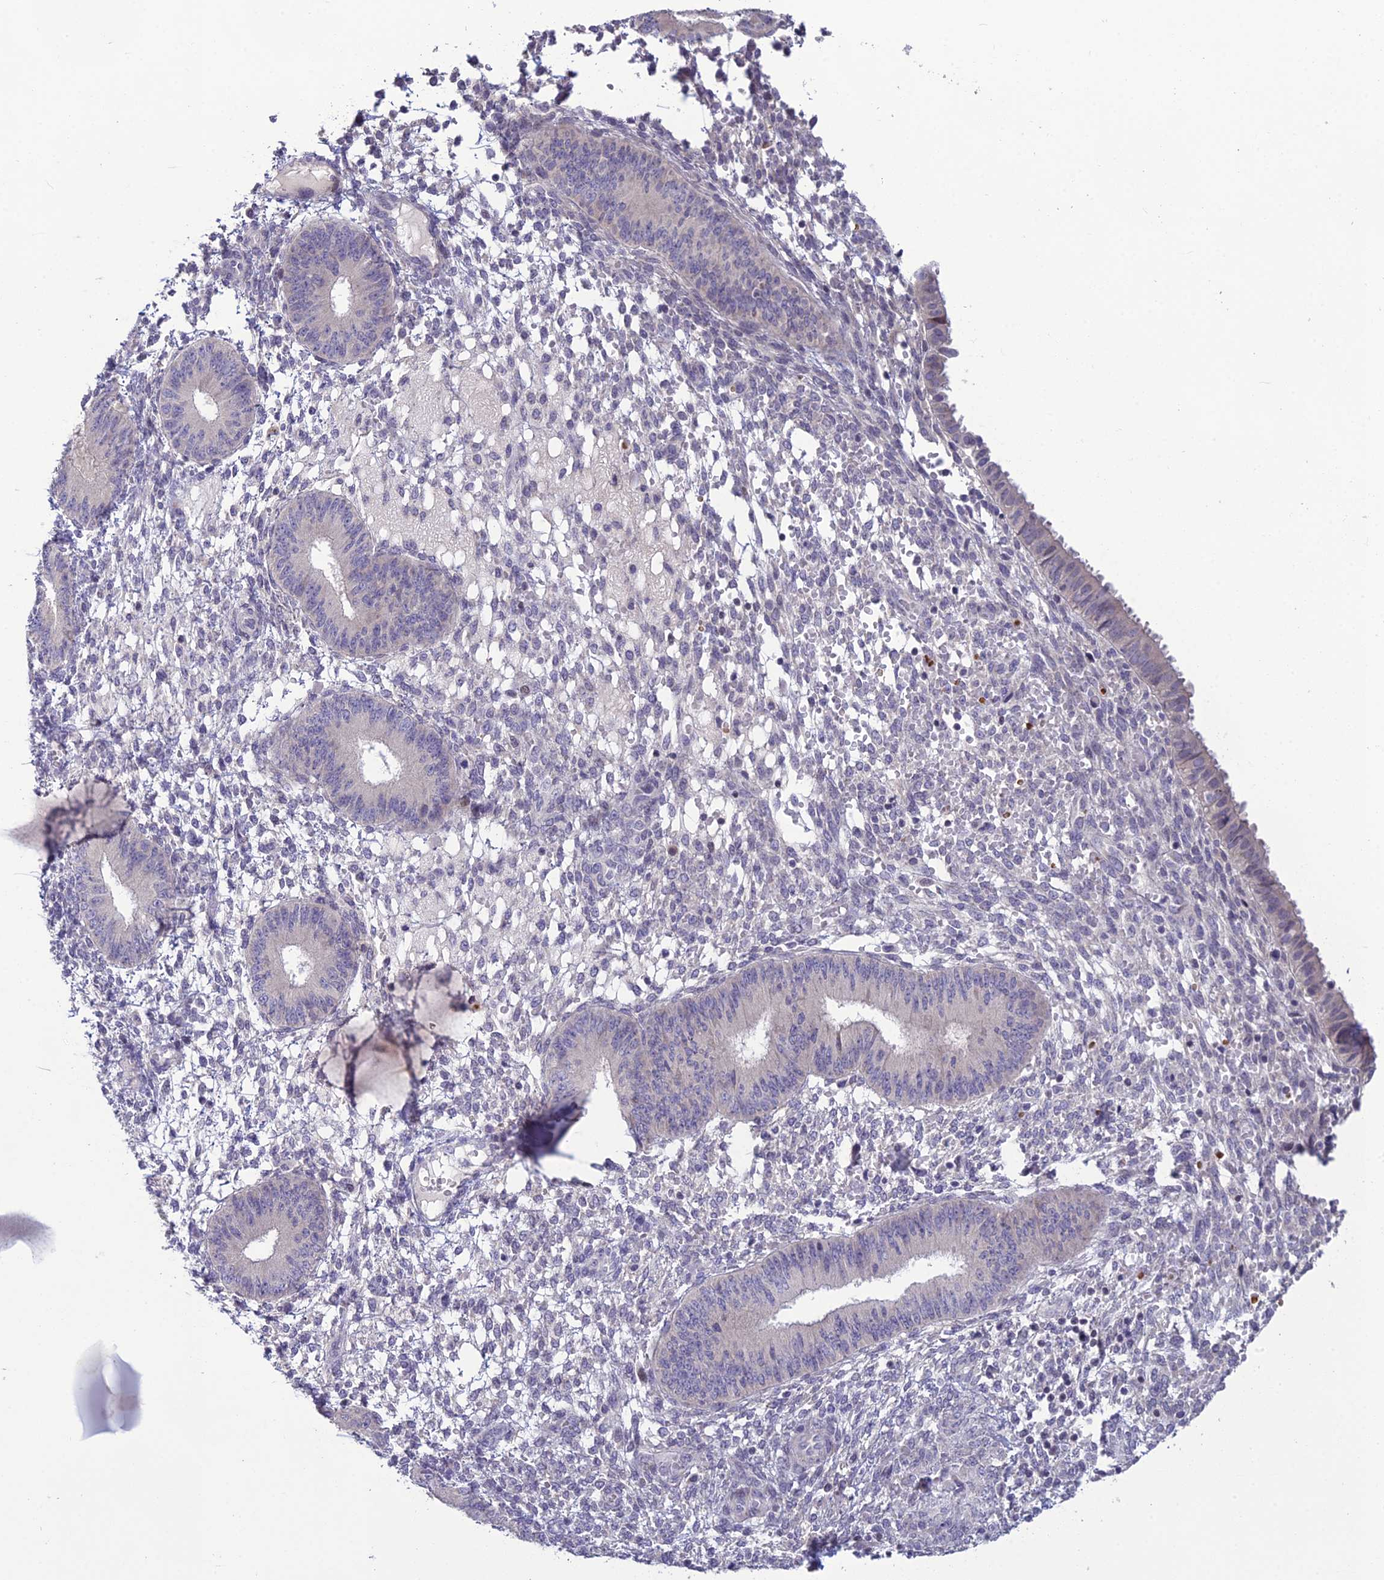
{"staining": {"intensity": "negative", "quantity": "none", "location": "none"}, "tissue": "endometrium", "cell_type": "Cells in endometrial stroma", "image_type": "normal", "snomed": [{"axis": "morphology", "description": "Normal tissue, NOS"}, {"axis": "topography", "description": "Endometrium"}], "caption": "Cells in endometrial stroma show no significant protein staining in normal endometrium. (DAB (3,3'-diaminobenzidine) immunohistochemistry (IHC), high magnification).", "gene": "TMEM134", "patient": {"sex": "female", "age": 49}}